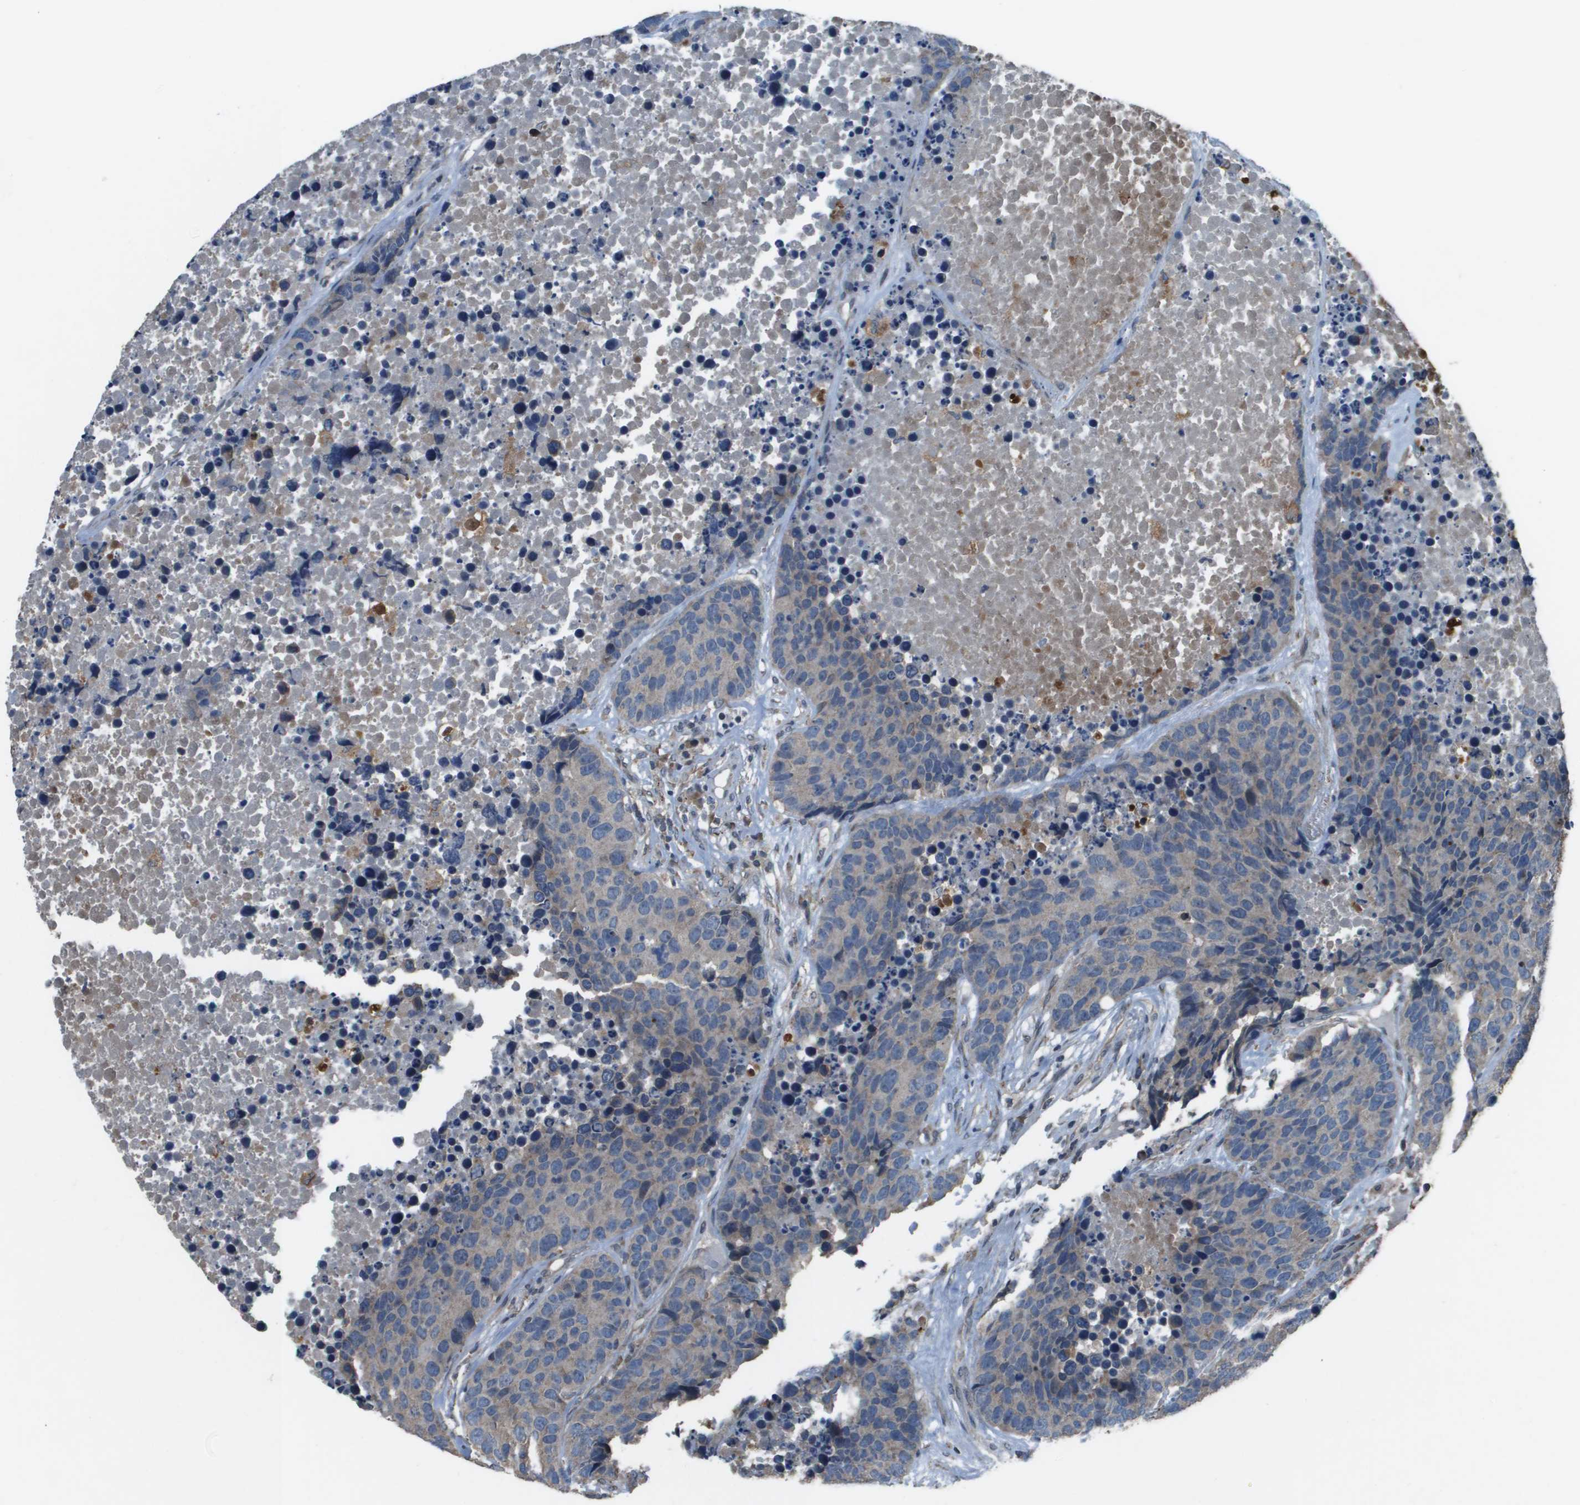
{"staining": {"intensity": "negative", "quantity": "none", "location": "none"}, "tissue": "carcinoid", "cell_type": "Tumor cells", "image_type": "cancer", "snomed": [{"axis": "morphology", "description": "Carcinoid, malignant, NOS"}, {"axis": "topography", "description": "Lung"}], "caption": "Malignant carcinoid was stained to show a protein in brown. There is no significant expression in tumor cells. (Brightfield microscopy of DAB immunohistochemistry (IHC) at high magnification).", "gene": "GOSR2", "patient": {"sex": "male", "age": 60}}